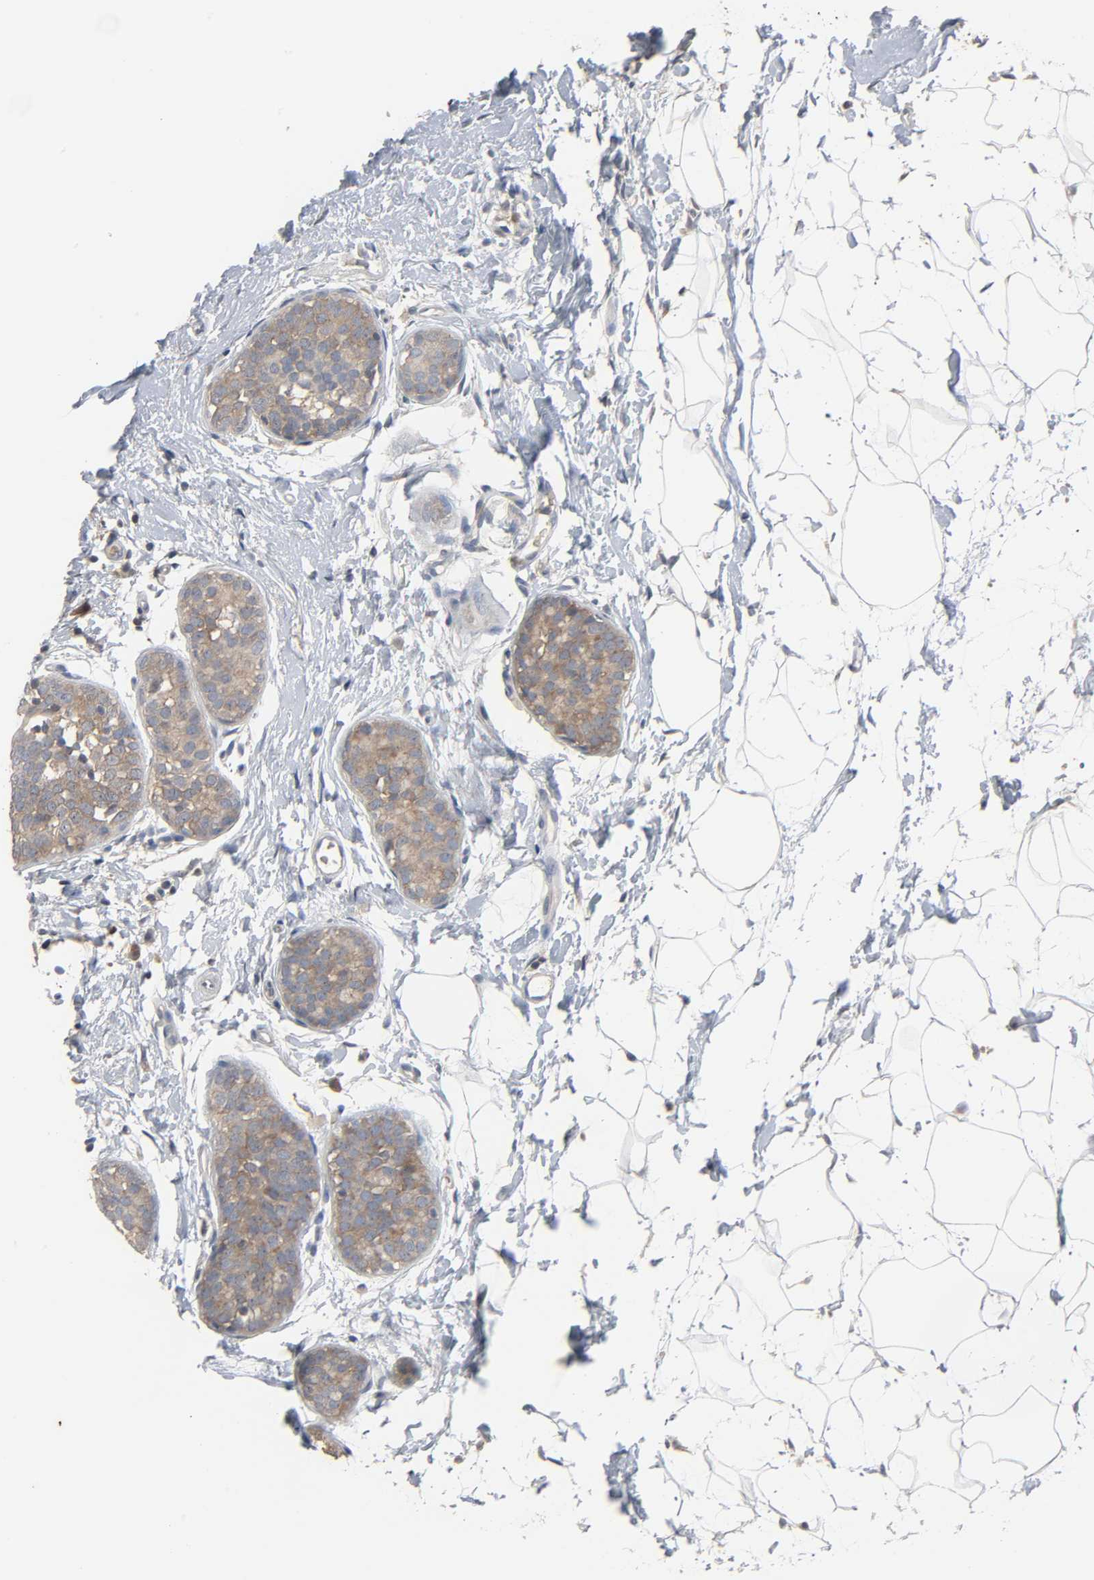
{"staining": {"intensity": "moderate", "quantity": ">75%", "location": "cytoplasmic/membranous"}, "tissue": "breast cancer", "cell_type": "Tumor cells", "image_type": "cancer", "snomed": [{"axis": "morphology", "description": "Lobular carcinoma, in situ"}, {"axis": "morphology", "description": "Lobular carcinoma"}, {"axis": "topography", "description": "Breast"}], "caption": "Approximately >75% of tumor cells in human breast cancer reveal moderate cytoplasmic/membranous protein positivity as visualized by brown immunohistochemical staining.", "gene": "PLEKHA2", "patient": {"sex": "female", "age": 41}}